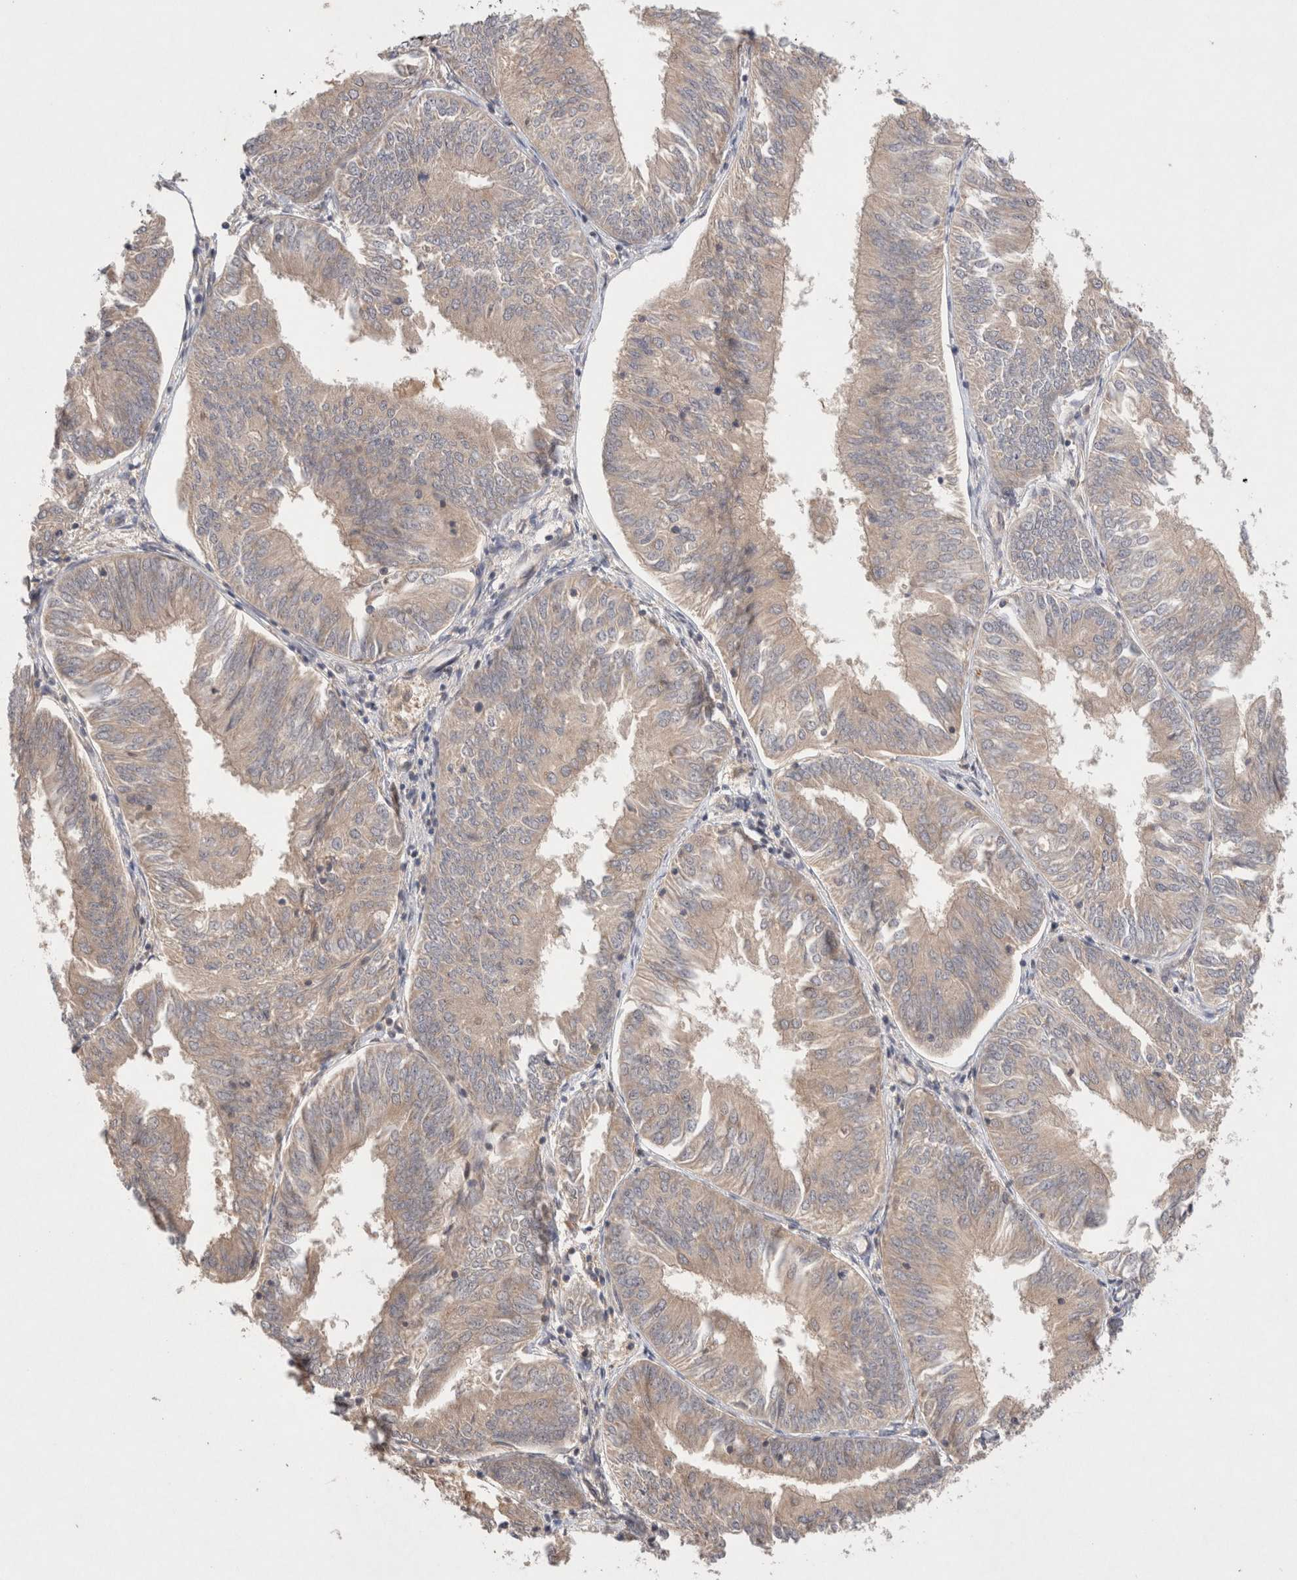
{"staining": {"intensity": "weak", "quantity": ">75%", "location": "cytoplasmic/membranous"}, "tissue": "endometrial cancer", "cell_type": "Tumor cells", "image_type": "cancer", "snomed": [{"axis": "morphology", "description": "Adenocarcinoma, NOS"}, {"axis": "topography", "description": "Endometrium"}], "caption": "Weak cytoplasmic/membranous staining is appreciated in about >75% of tumor cells in endometrial adenocarcinoma. (brown staining indicates protein expression, while blue staining denotes nuclei).", "gene": "KLHL20", "patient": {"sex": "female", "age": 58}}